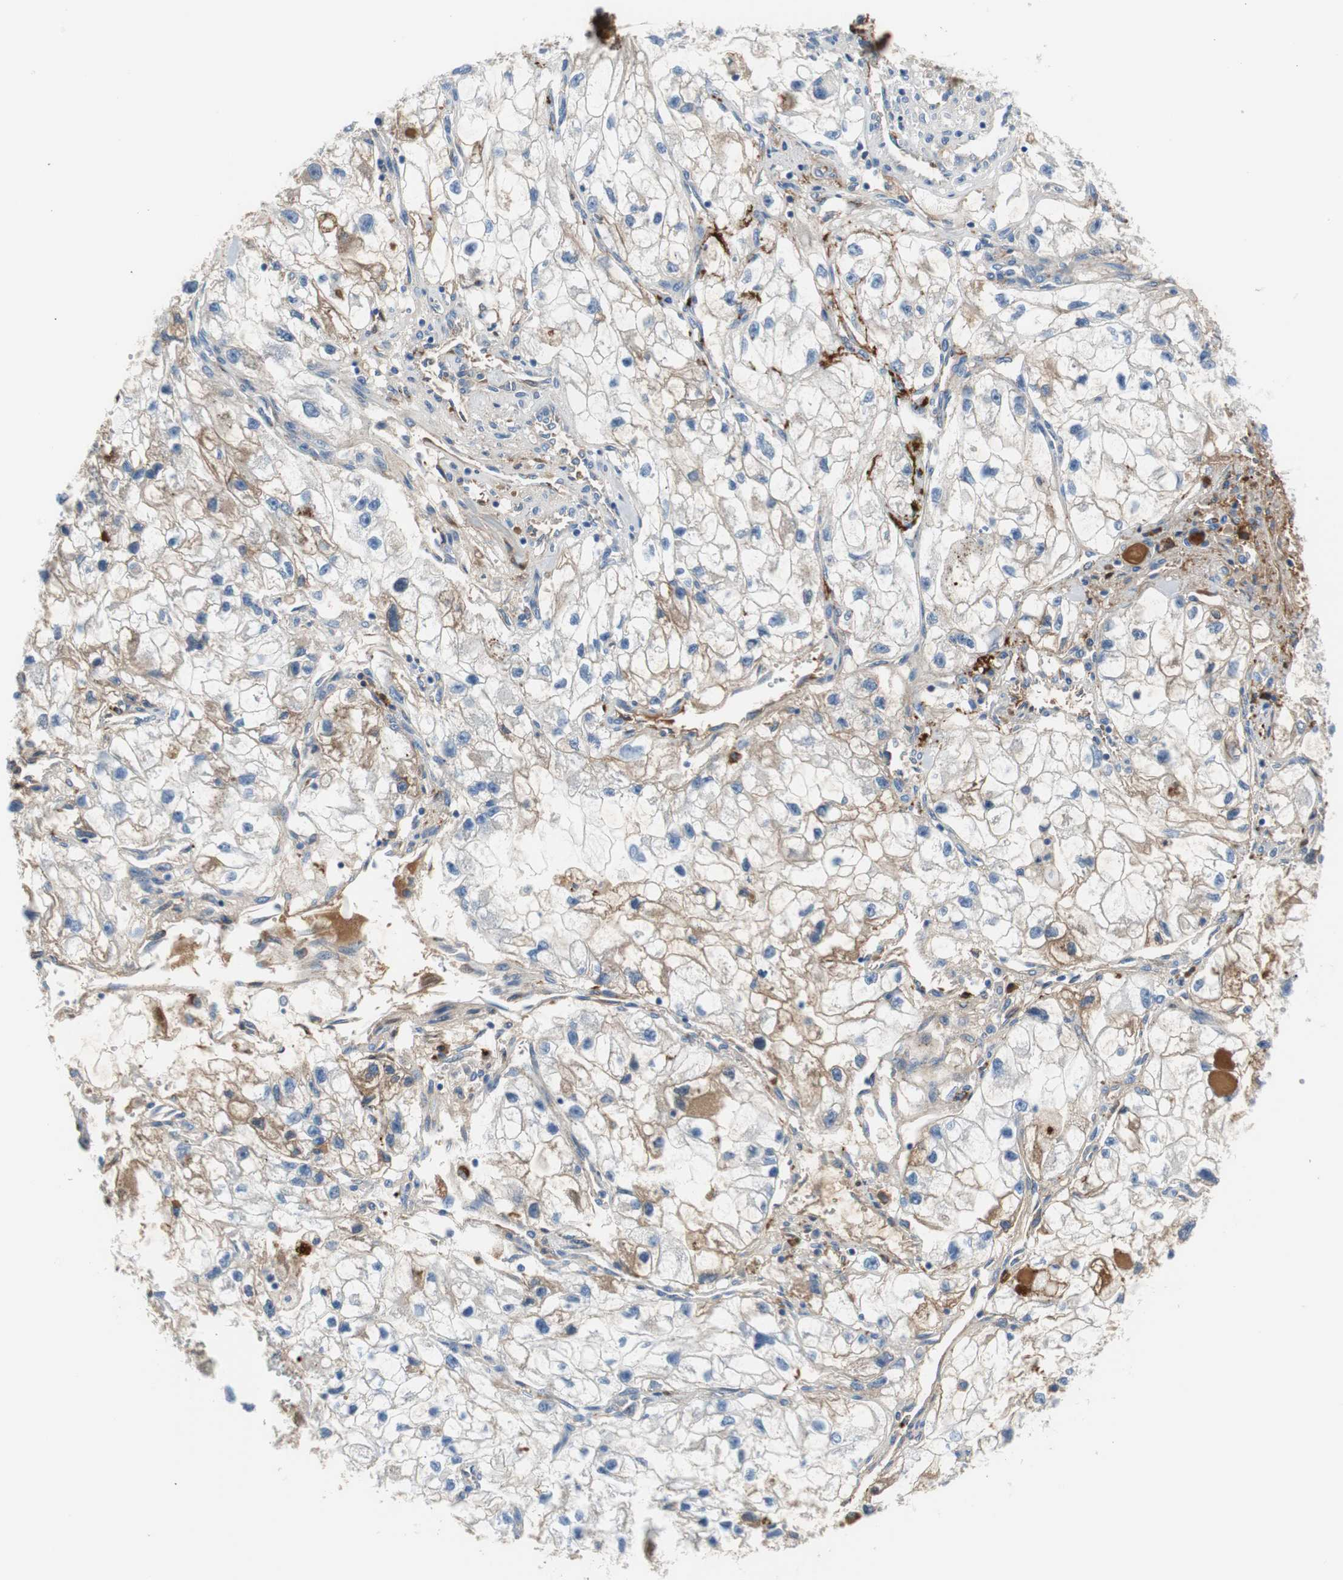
{"staining": {"intensity": "weak", "quantity": "<25%", "location": "cytoplasmic/membranous"}, "tissue": "renal cancer", "cell_type": "Tumor cells", "image_type": "cancer", "snomed": [{"axis": "morphology", "description": "Adenocarcinoma, NOS"}, {"axis": "topography", "description": "Kidney"}], "caption": "IHC image of renal cancer (adenocarcinoma) stained for a protein (brown), which demonstrates no staining in tumor cells.", "gene": "APCS", "patient": {"sex": "female", "age": 70}}